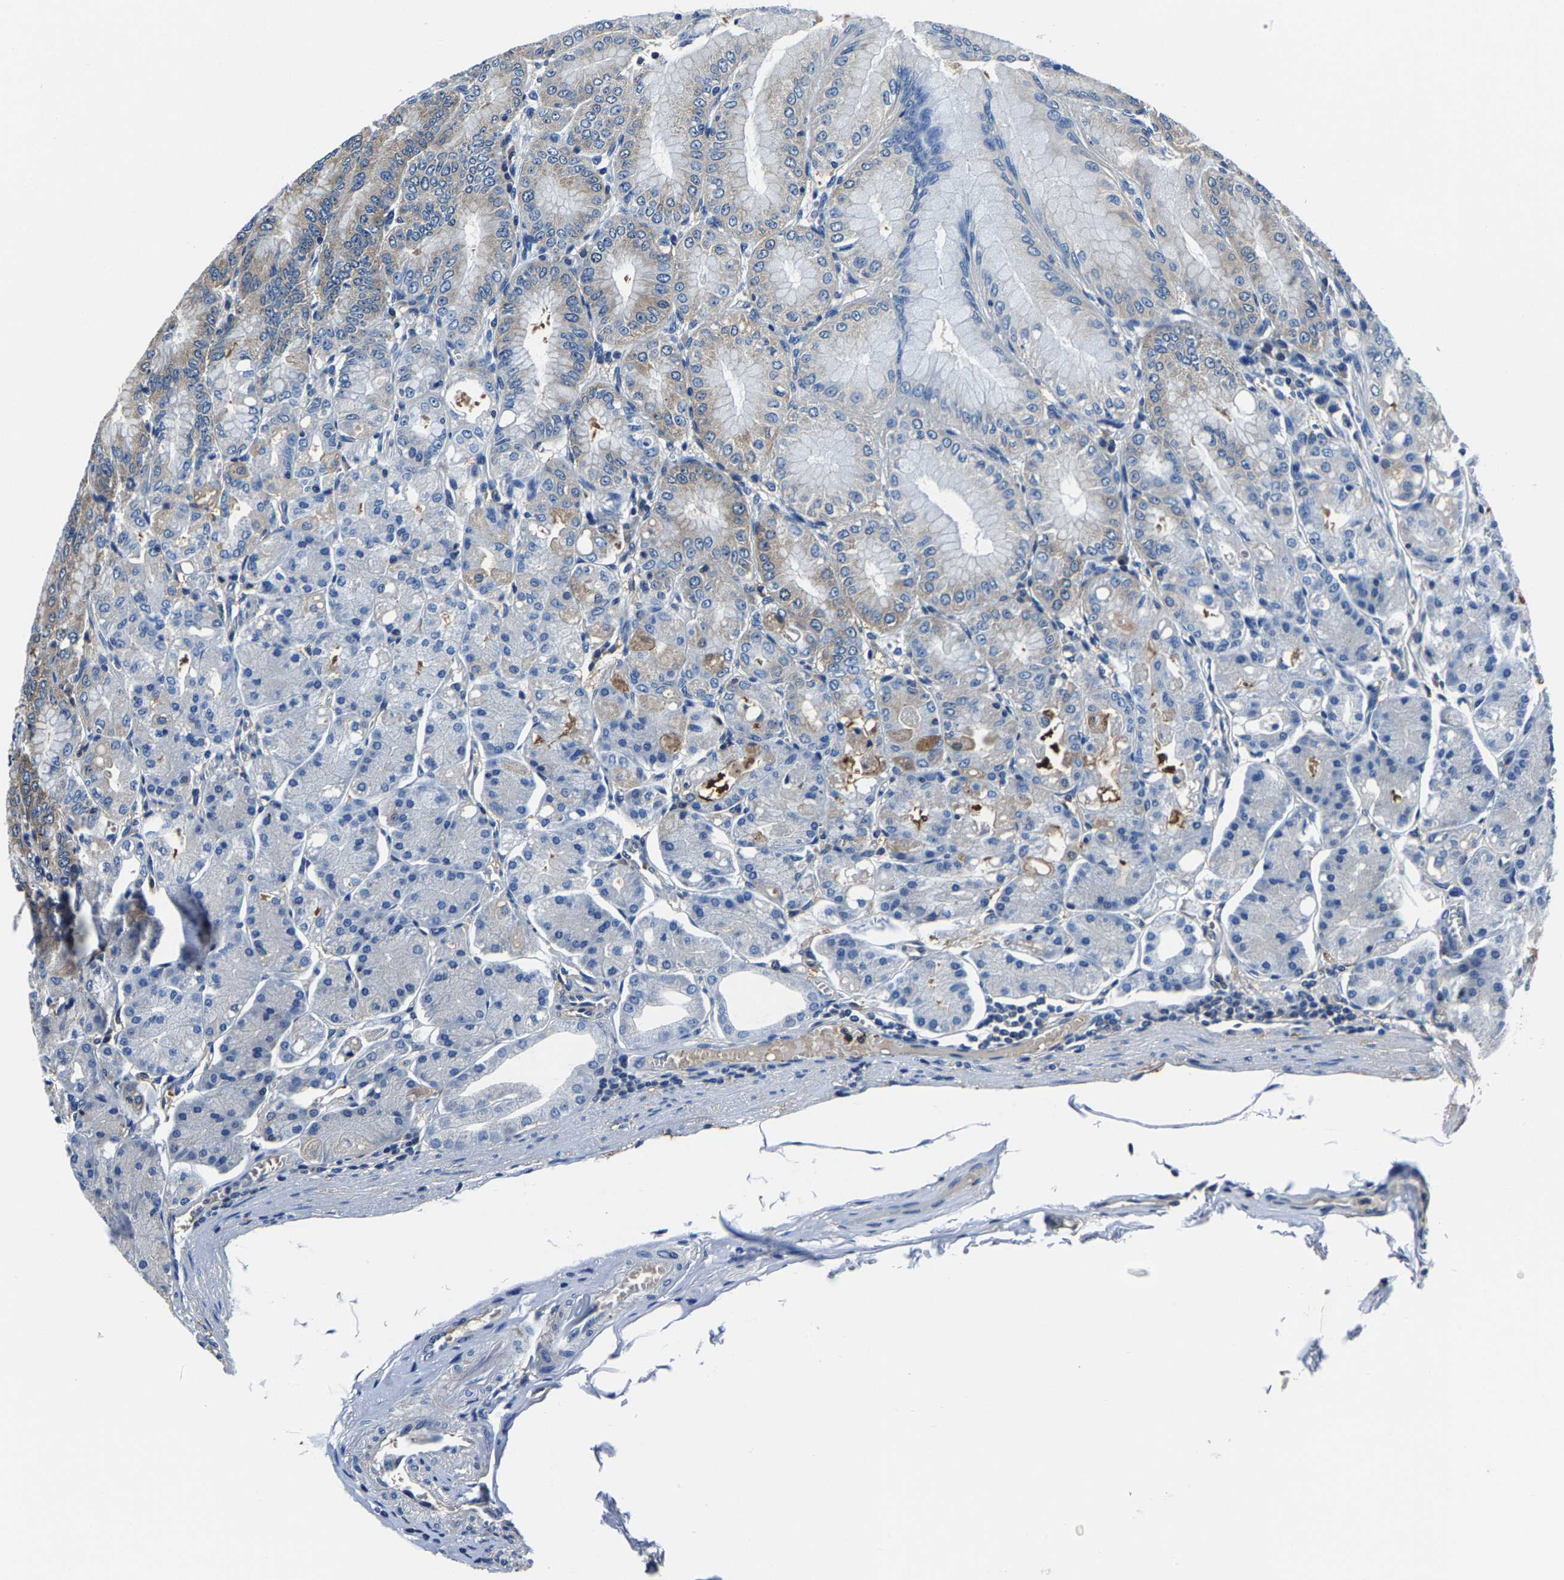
{"staining": {"intensity": "moderate", "quantity": "<25%", "location": "cytoplasmic/membranous"}, "tissue": "stomach", "cell_type": "Glandular cells", "image_type": "normal", "snomed": [{"axis": "morphology", "description": "Normal tissue, NOS"}, {"axis": "topography", "description": "Stomach, lower"}], "caption": "Glandular cells show moderate cytoplasmic/membranous positivity in approximately <25% of cells in unremarkable stomach.", "gene": "ALDOB", "patient": {"sex": "male", "age": 71}}